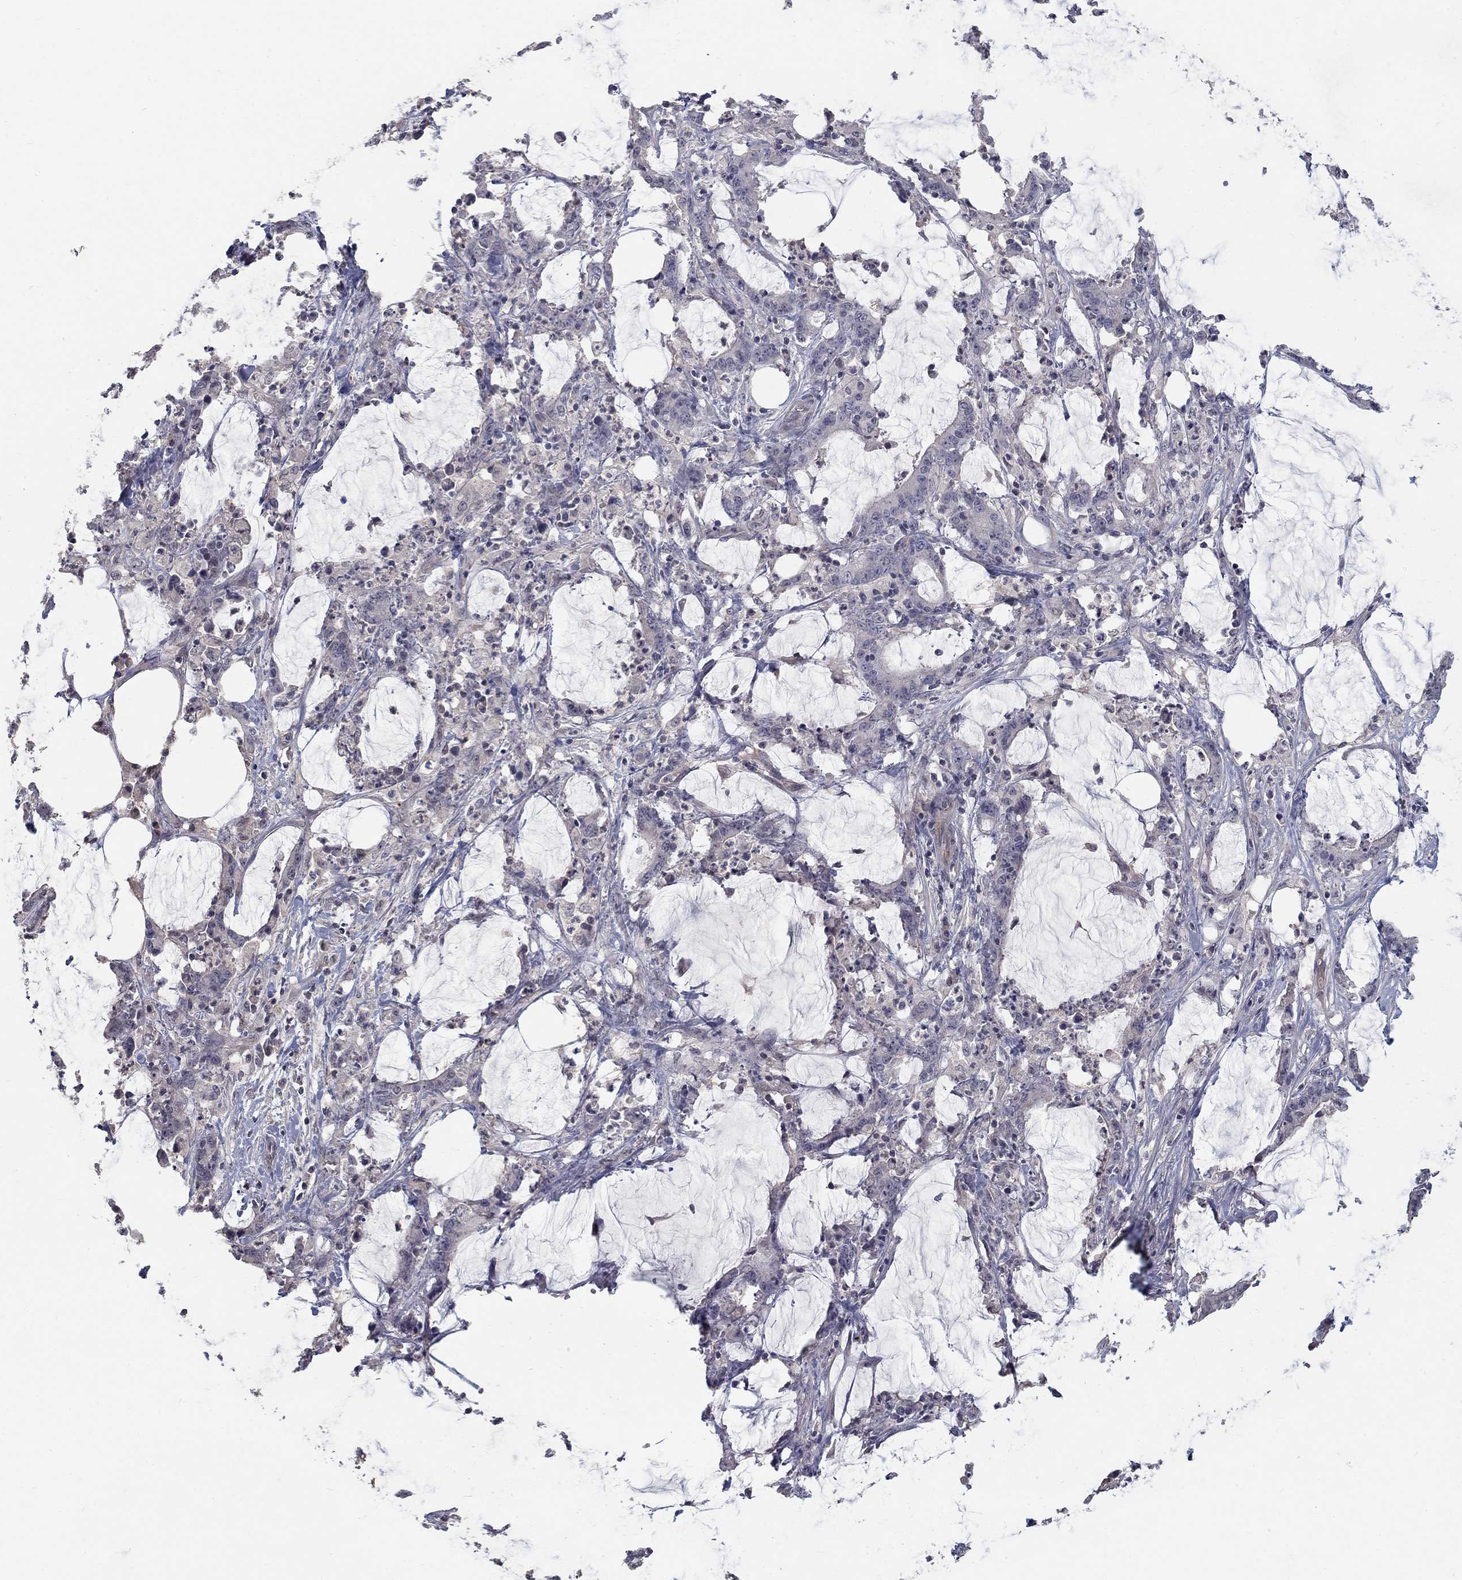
{"staining": {"intensity": "negative", "quantity": "none", "location": "none"}, "tissue": "stomach cancer", "cell_type": "Tumor cells", "image_type": "cancer", "snomed": [{"axis": "morphology", "description": "Adenocarcinoma, NOS"}, {"axis": "topography", "description": "Stomach, upper"}], "caption": "Tumor cells are negative for brown protein staining in adenocarcinoma (stomach).", "gene": "PTH1R", "patient": {"sex": "male", "age": 68}}